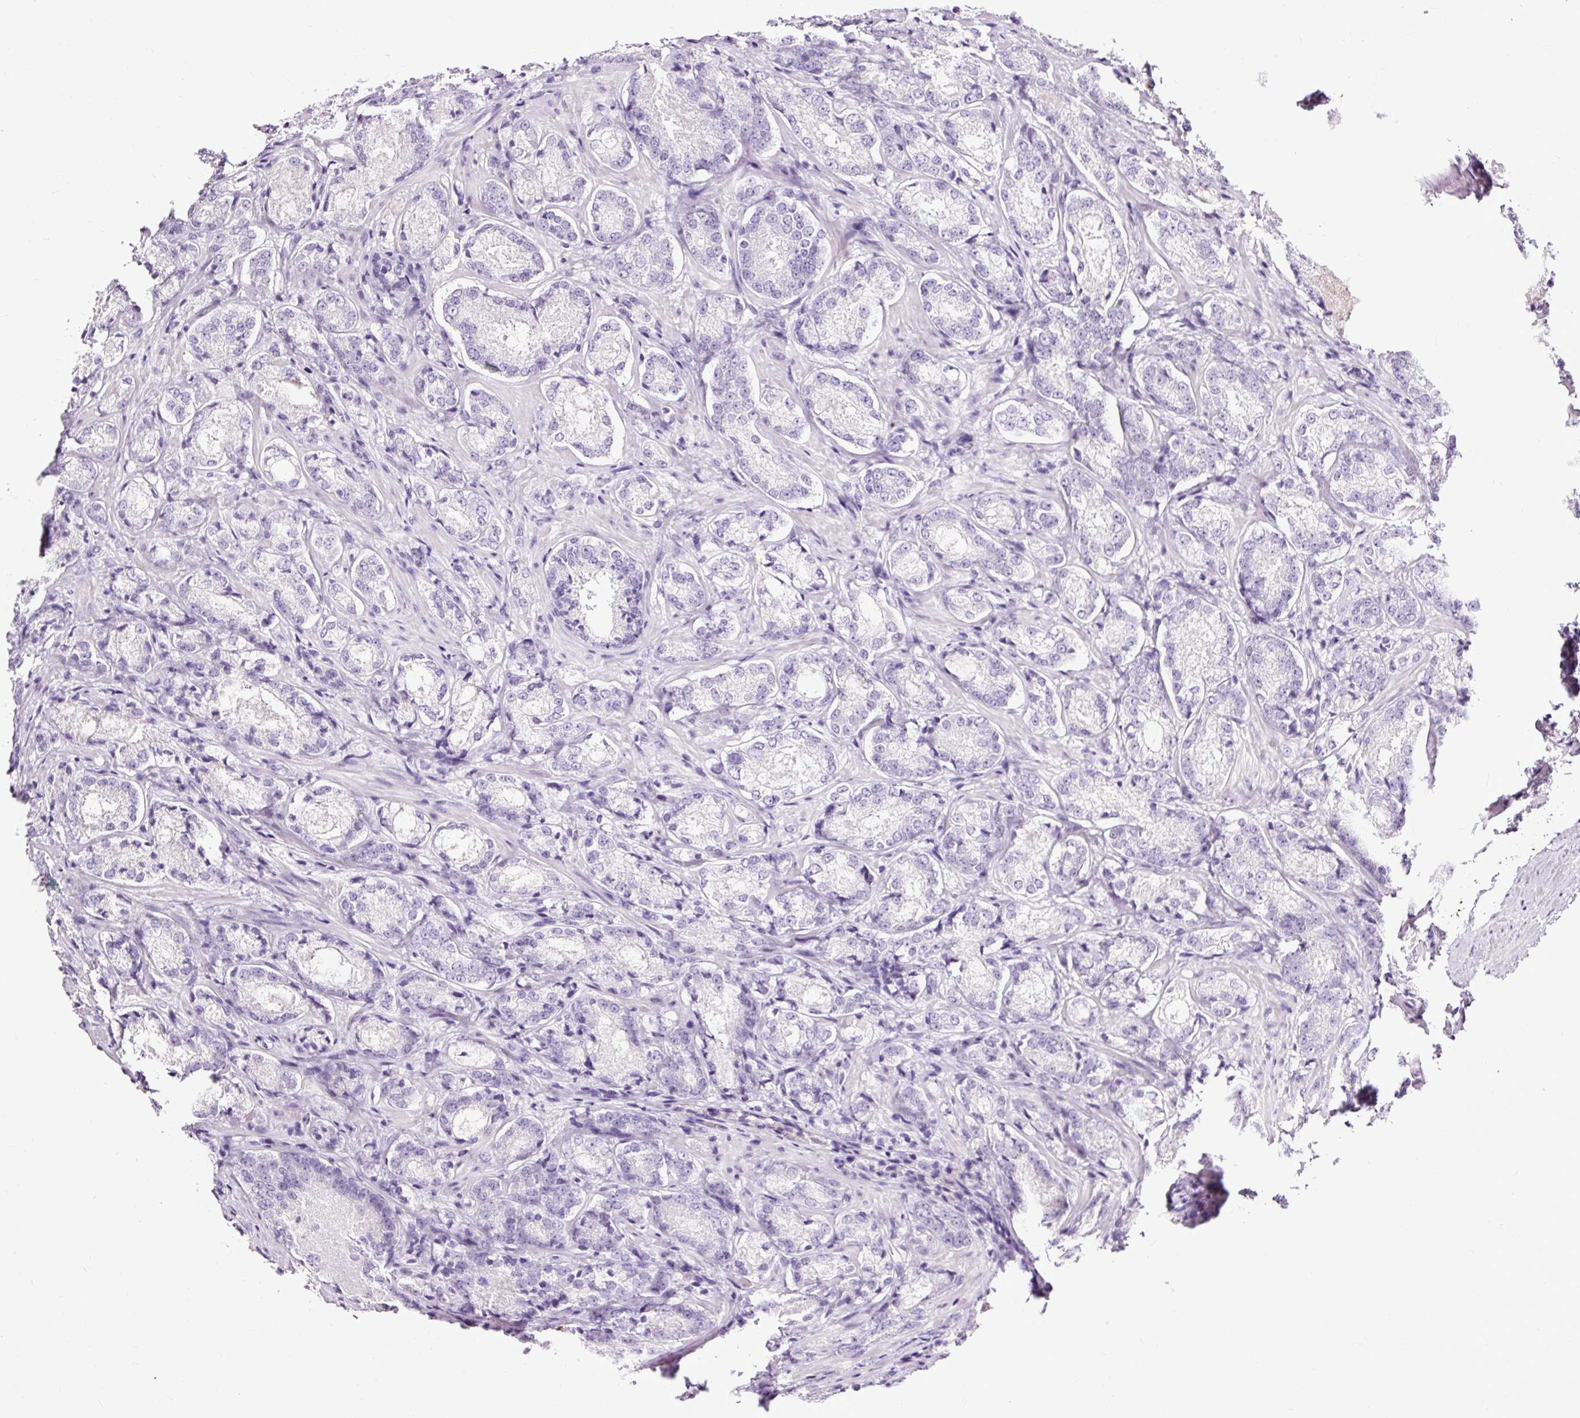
{"staining": {"intensity": "negative", "quantity": "none", "location": "none"}, "tissue": "prostate cancer", "cell_type": "Tumor cells", "image_type": "cancer", "snomed": [{"axis": "morphology", "description": "Adenocarcinoma, Low grade"}, {"axis": "topography", "description": "Prostate"}], "caption": "Image shows no protein expression in tumor cells of prostate cancer tissue.", "gene": "SLC7A8", "patient": {"sex": "male", "age": 74}}